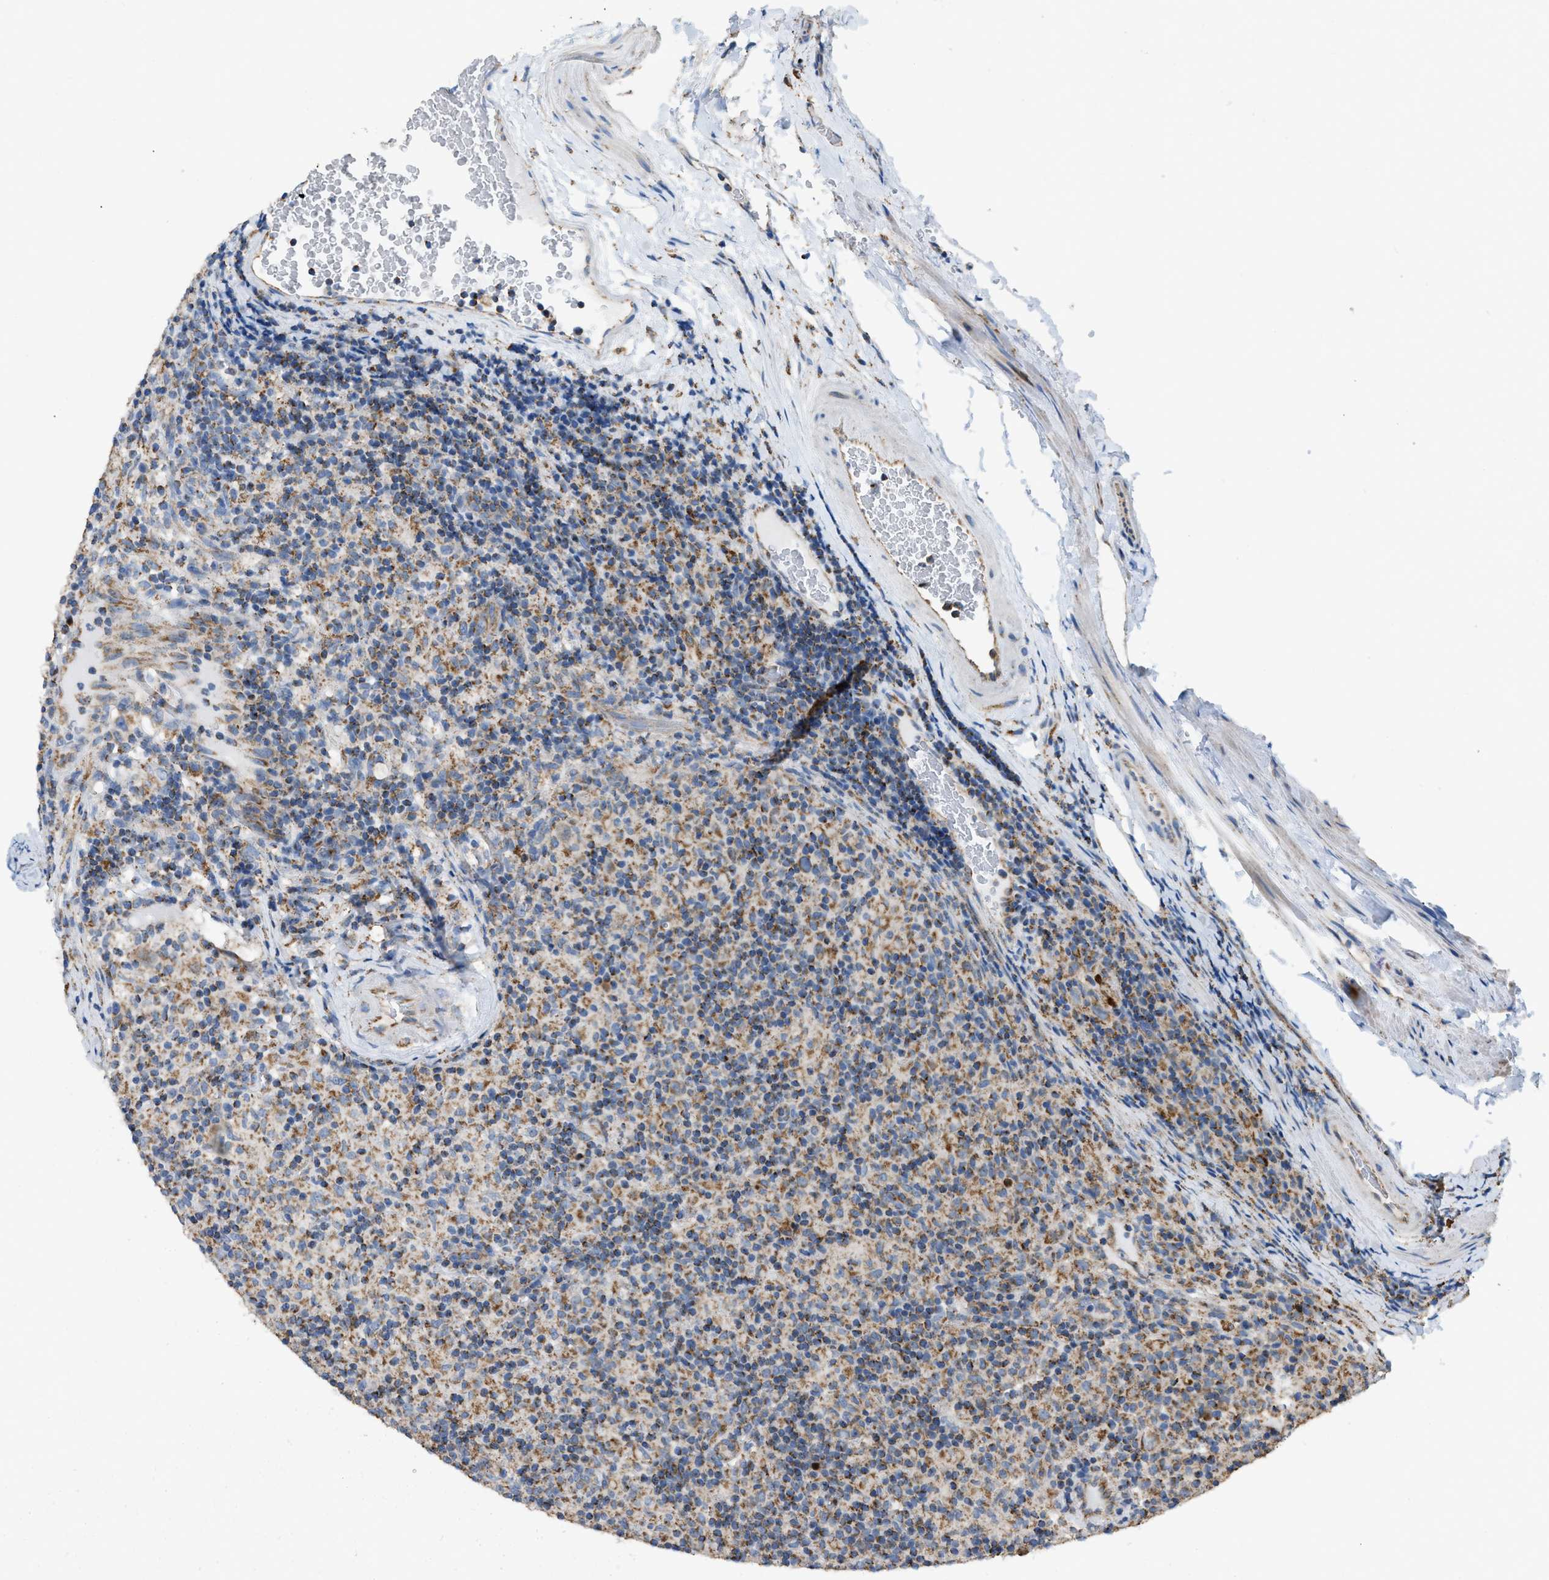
{"staining": {"intensity": "moderate", "quantity": "25%-75%", "location": "cytoplasmic/membranous"}, "tissue": "lymphoma", "cell_type": "Tumor cells", "image_type": "cancer", "snomed": [{"axis": "morphology", "description": "Hodgkin's disease, NOS"}, {"axis": "topography", "description": "Lymph node"}], "caption": "Immunohistochemistry (IHC) of human lymphoma exhibits medium levels of moderate cytoplasmic/membranous expression in about 25%-75% of tumor cells.", "gene": "ETFB", "patient": {"sex": "male", "age": 70}}